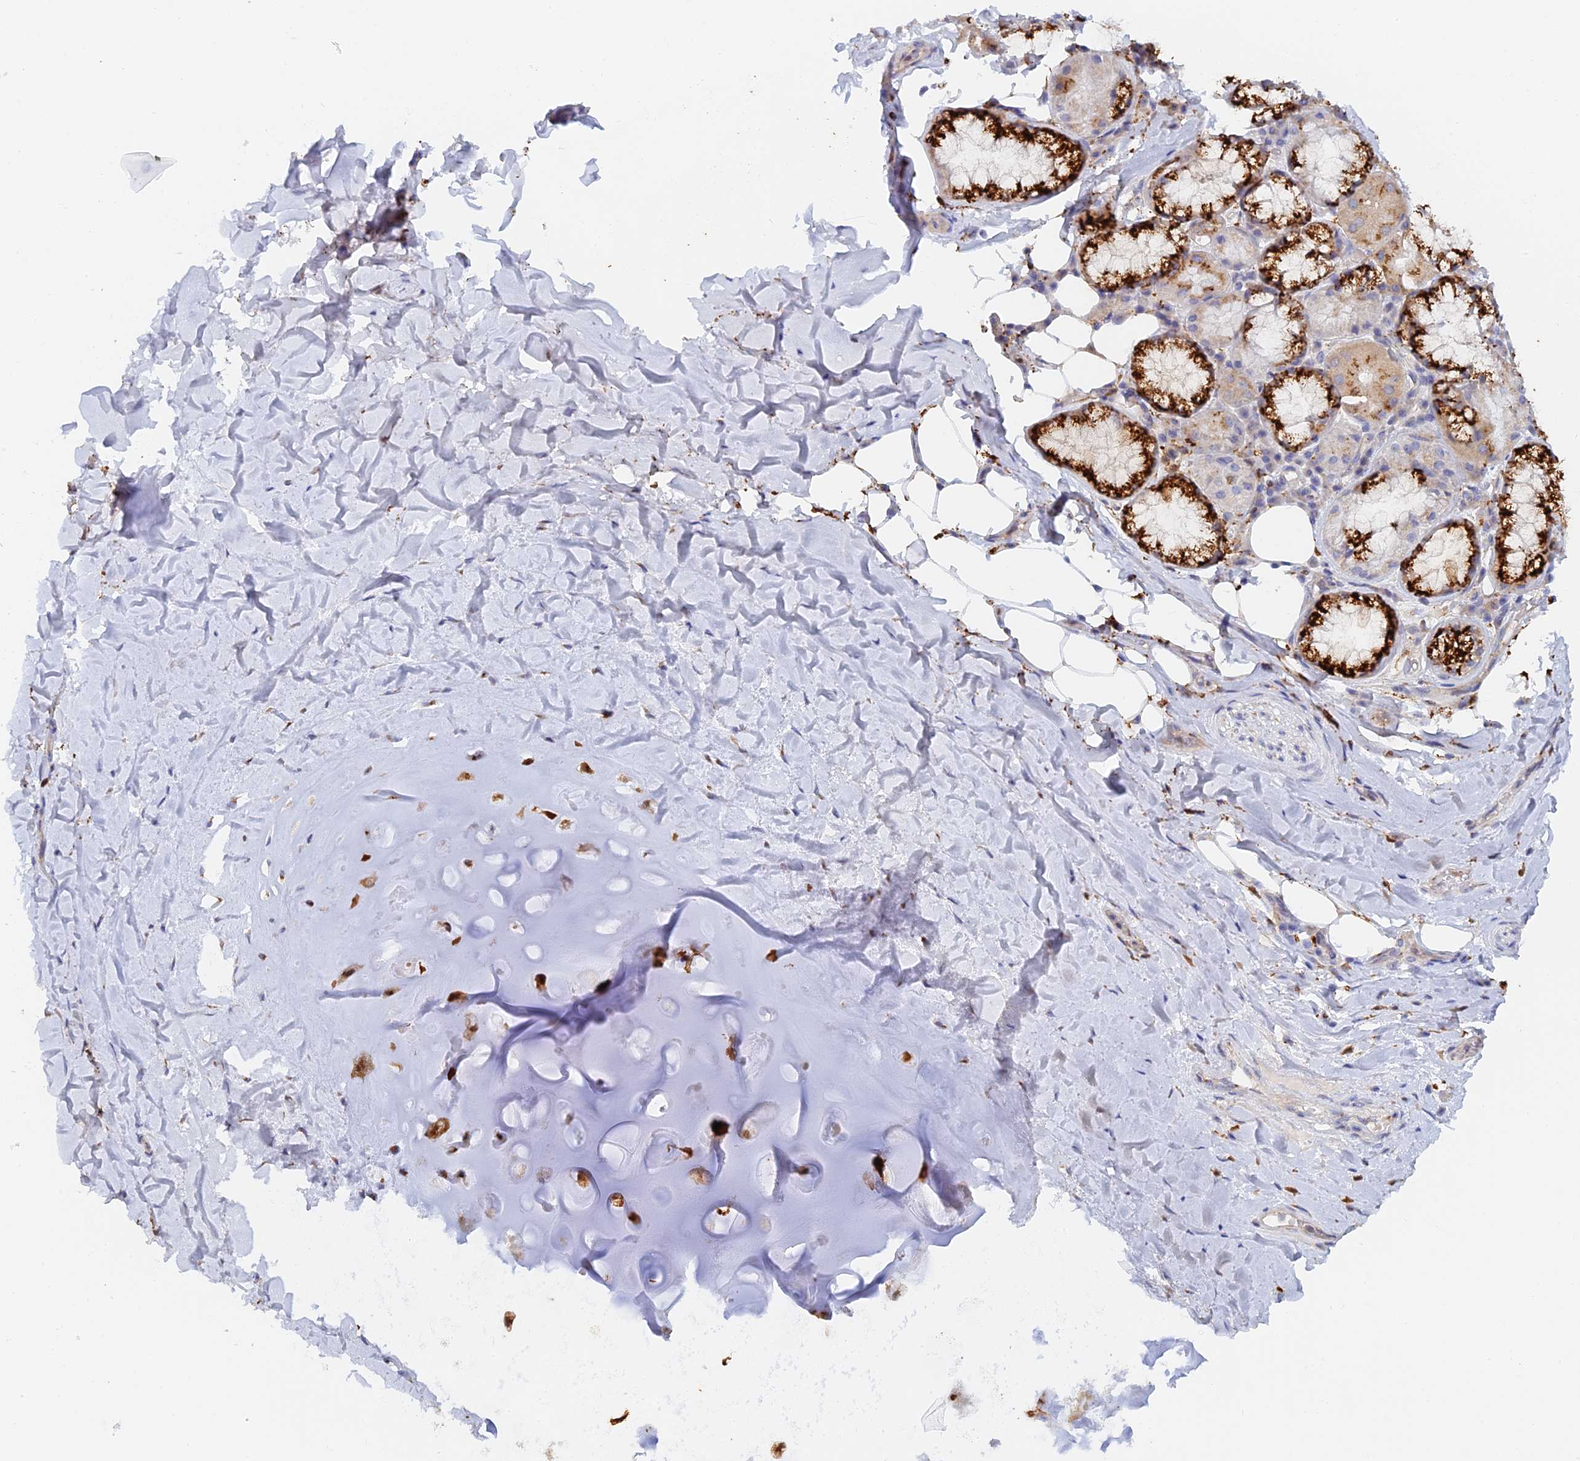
{"staining": {"intensity": "negative", "quantity": "none", "location": "none"}, "tissue": "adipose tissue", "cell_type": "Adipocytes", "image_type": "normal", "snomed": [{"axis": "morphology", "description": "Normal tissue, NOS"}, {"axis": "topography", "description": "Lymph node"}, {"axis": "topography", "description": "Cartilage tissue"}, {"axis": "topography", "description": "Bronchus"}], "caption": "An image of adipose tissue stained for a protein demonstrates no brown staining in adipocytes.", "gene": "SLC24A3", "patient": {"sex": "male", "age": 63}}